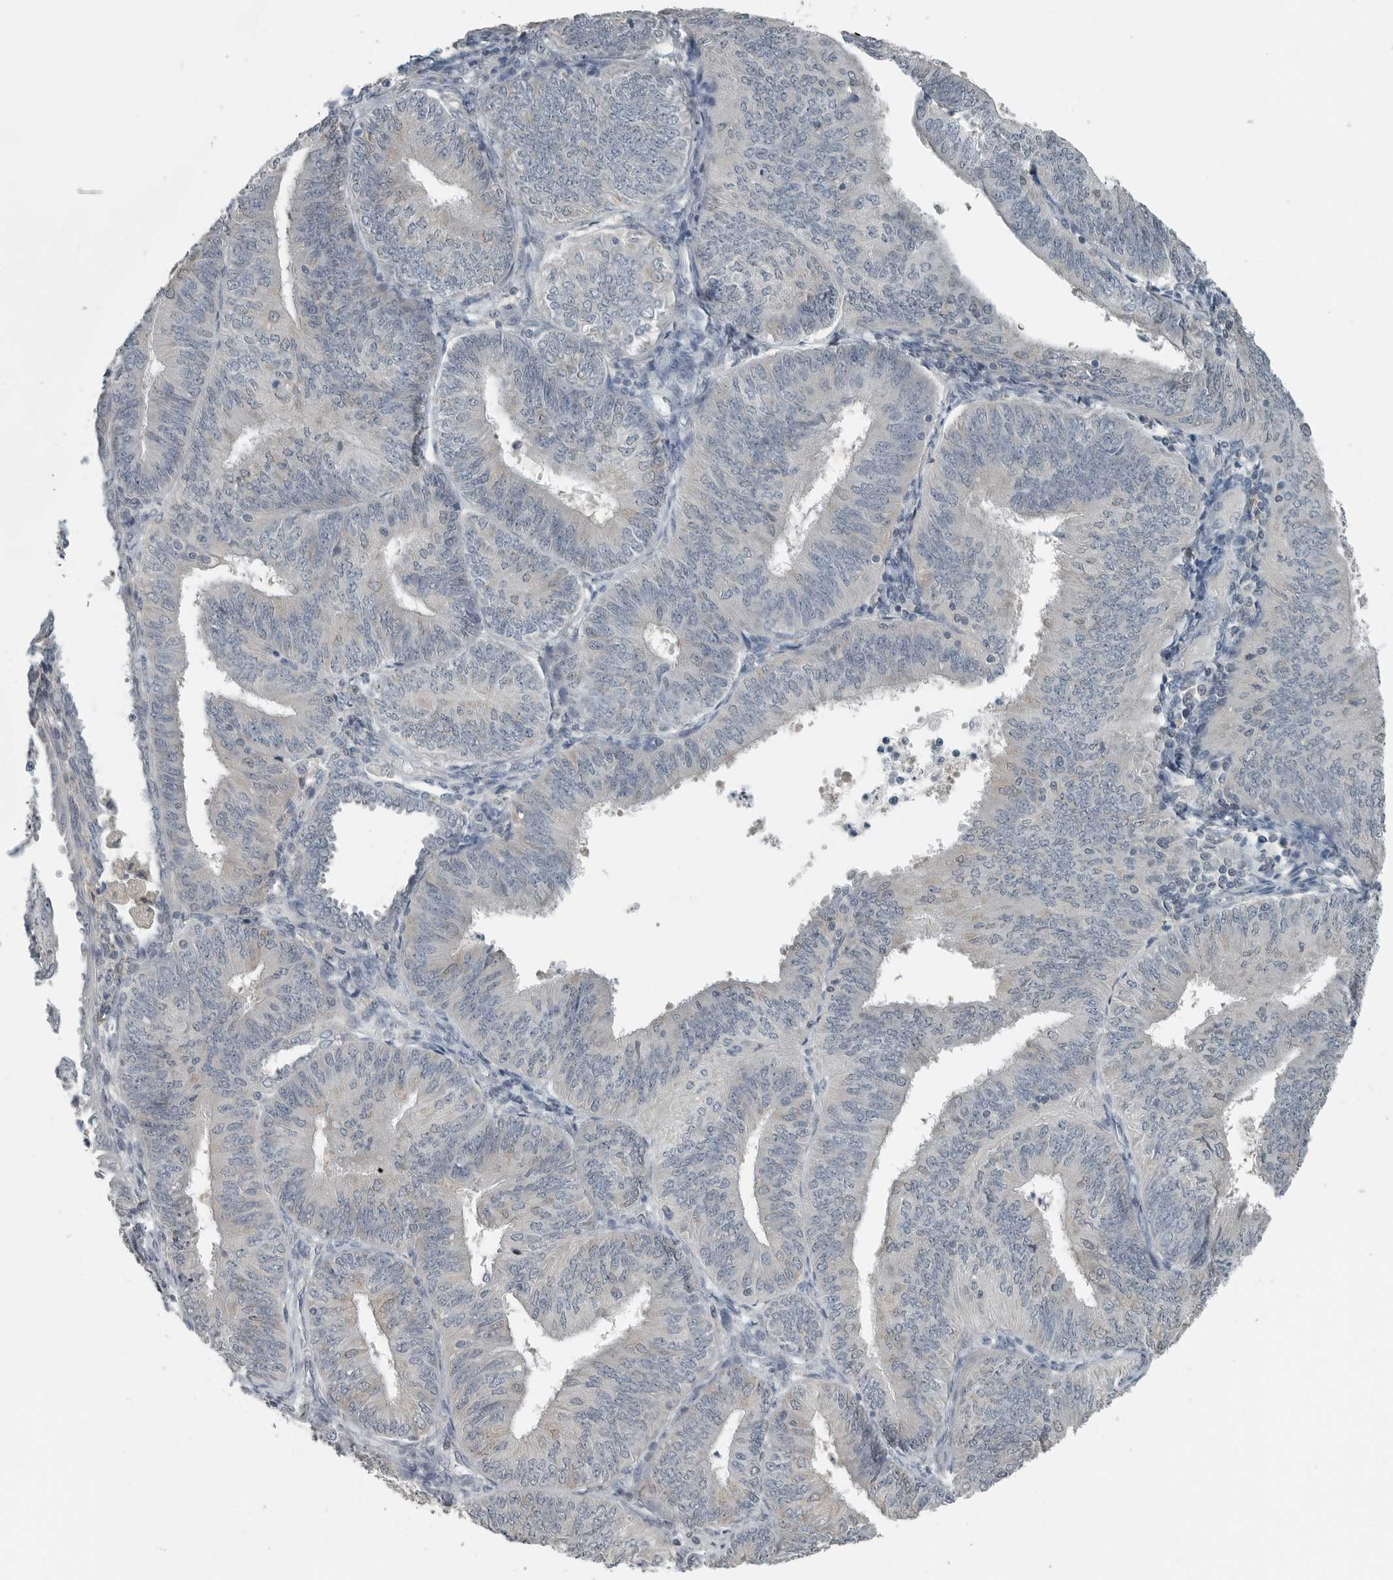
{"staining": {"intensity": "negative", "quantity": "none", "location": "none"}, "tissue": "endometrial cancer", "cell_type": "Tumor cells", "image_type": "cancer", "snomed": [{"axis": "morphology", "description": "Adenocarcinoma, NOS"}, {"axis": "topography", "description": "Endometrium"}], "caption": "There is no significant expression in tumor cells of endometrial adenocarcinoma.", "gene": "KYAT1", "patient": {"sex": "female", "age": 58}}